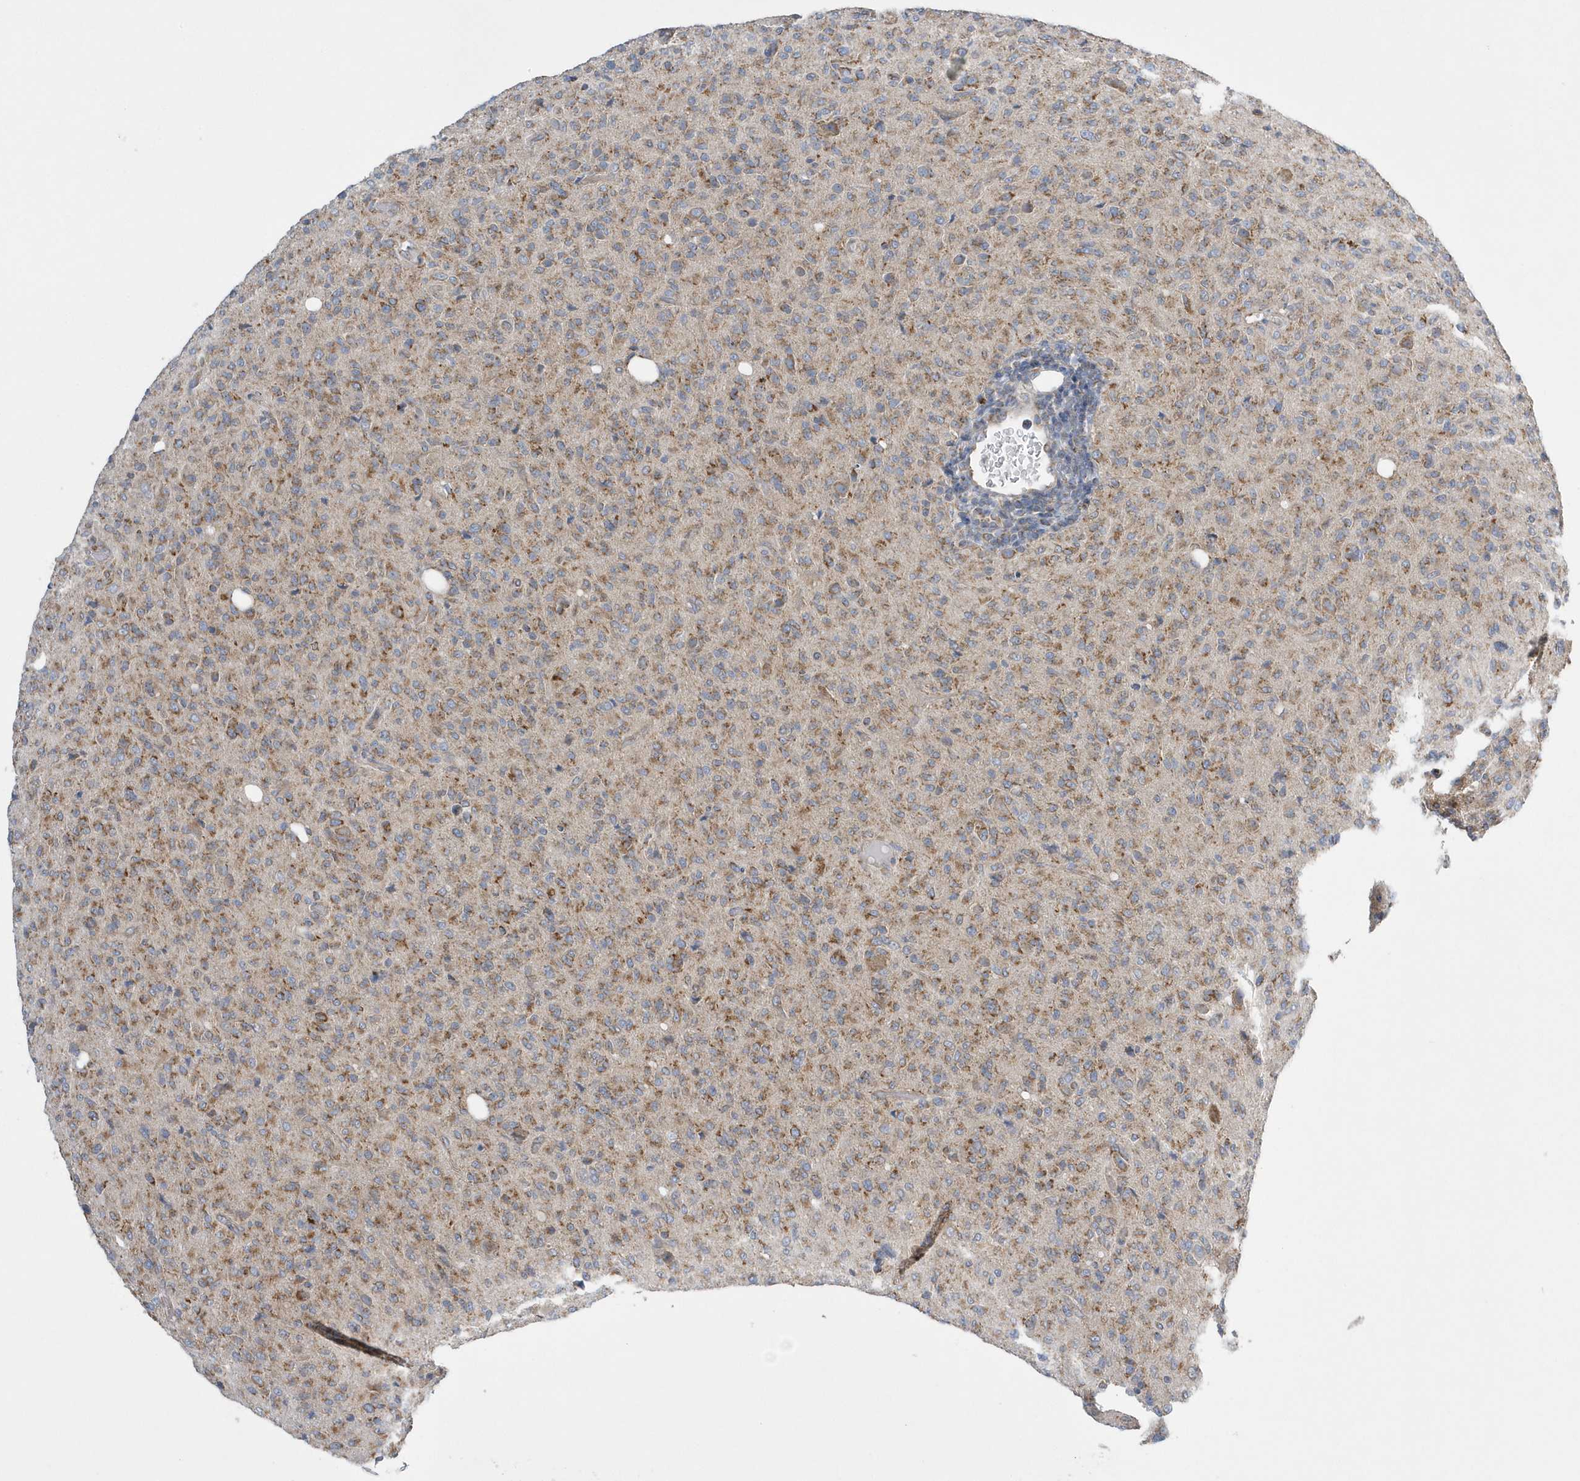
{"staining": {"intensity": "moderate", "quantity": ">75%", "location": "cytoplasmic/membranous"}, "tissue": "glioma", "cell_type": "Tumor cells", "image_type": "cancer", "snomed": [{"axis": "morphology", "description": "Glioma, malignant, High grade"}, {"axis": "topography", "description": "Brain"}], "caption": "High-magnification brightfield microscopy of malignant glioma (high-grade) stained with DAB (3,3'-diaminobenzidine) (brown) and counterstained with hematoxylin (blue). tumor cells exhibit moderate cytoplasmic/membranous staining is identified in about>75% of cells. The protein is stained brown, and the nuclei are stained in blue (DAB IHC with brightfield microscopy, high magnification).", "gene": "SPATA5", "patient": {"sex": "female", "age": 57}}